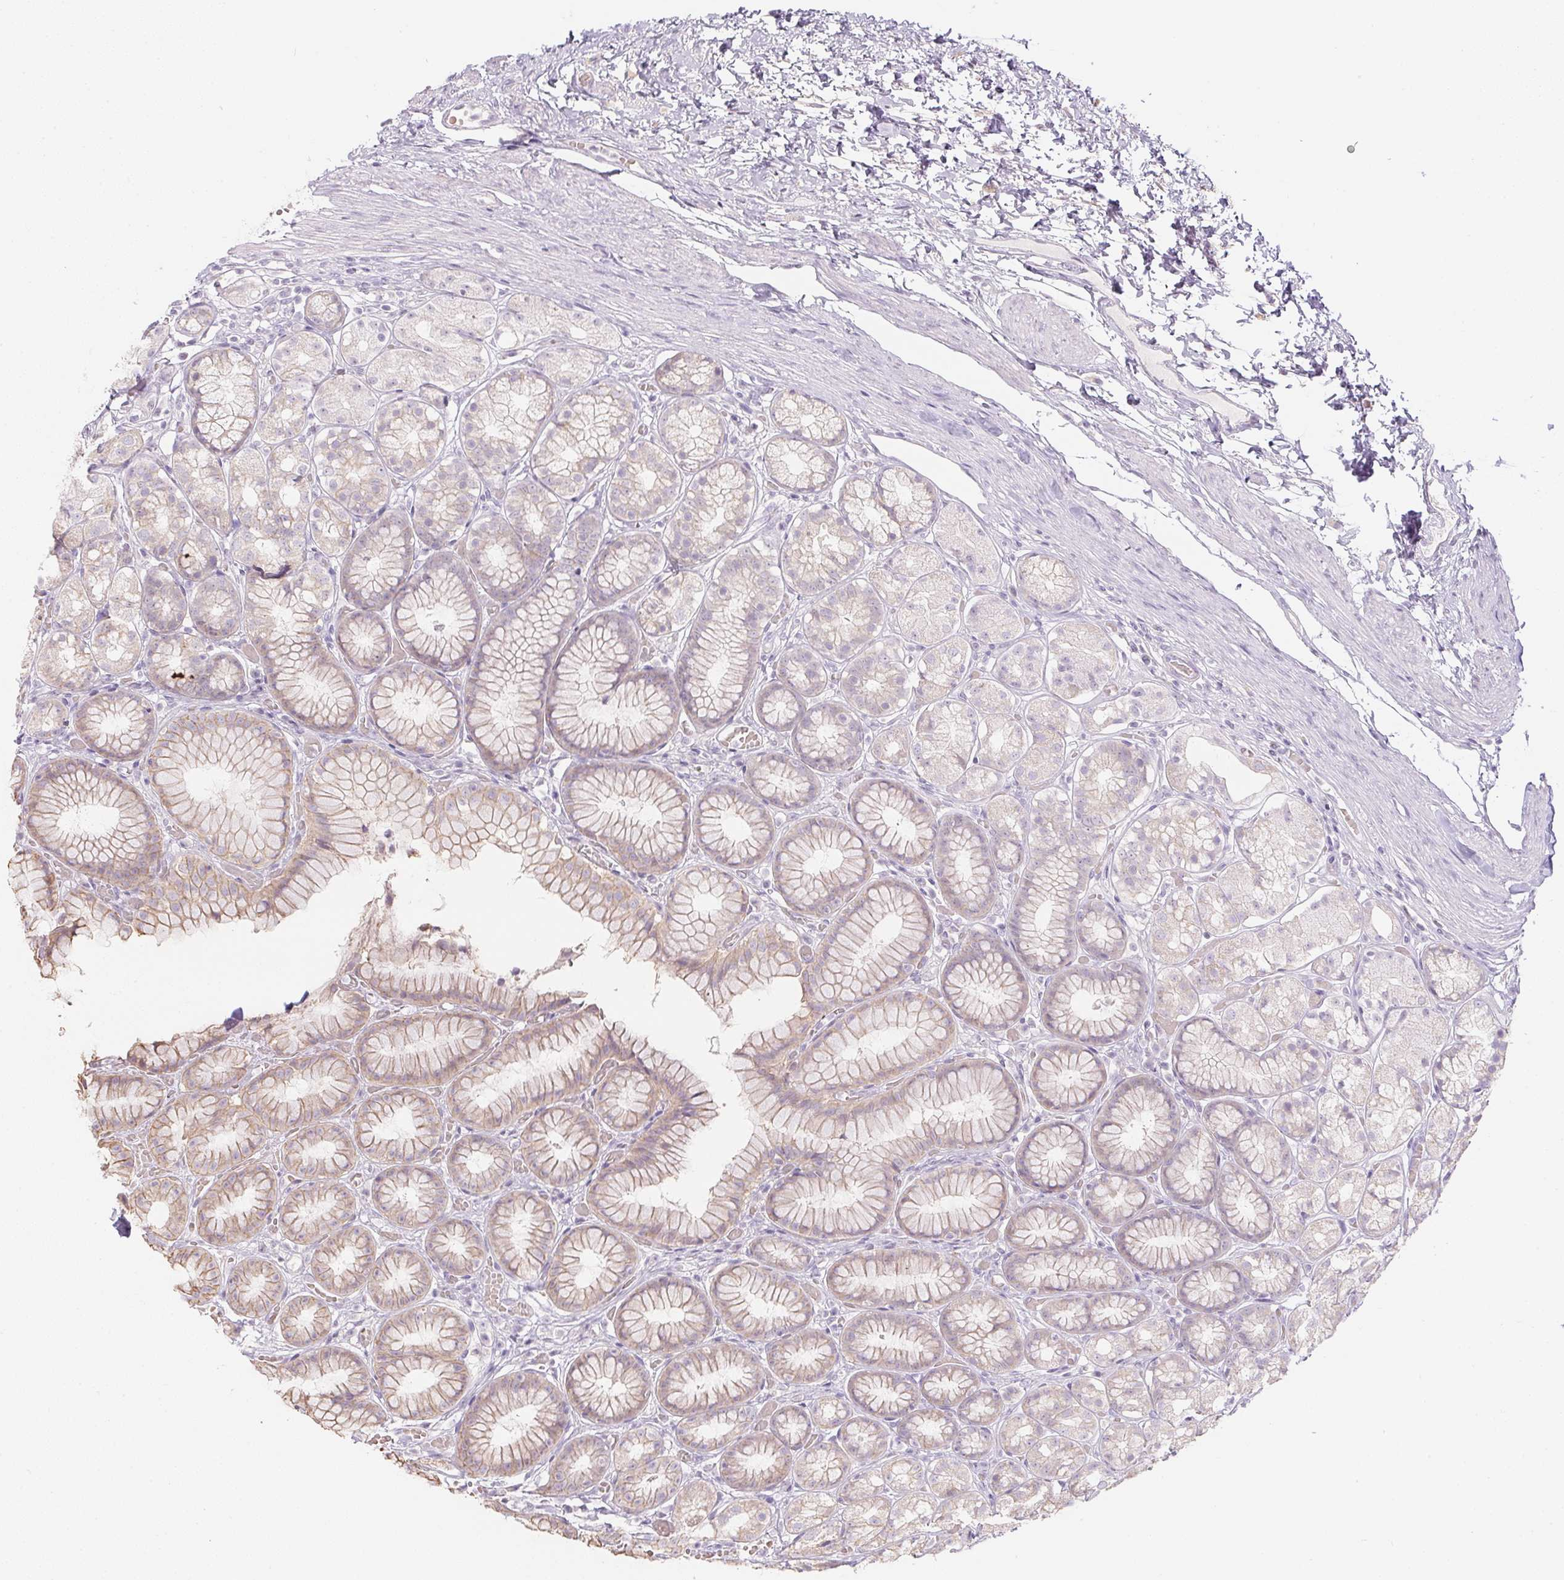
{"staining": {"intensity": "weak", "quantity": "25%-75%", "location": "cytoplasmic/membranous"}, "tissue": "stomach", "cell_type": "Glandular cells", "image_type": "normal", "snomed": [{"axis": "morphology", "description": "Normal tissue, NOS"}, {"axis": "topography", "description": "Stomach"}], "caption": "The image demonstrates immunohistochemical staining of unremarkable stomach. There is weak cytoplasmic/membranous expression is seen in about 25%-75% of glandular cells.", "gene": "CTCFL", "patient": {"sex": "male", "age": 70}}